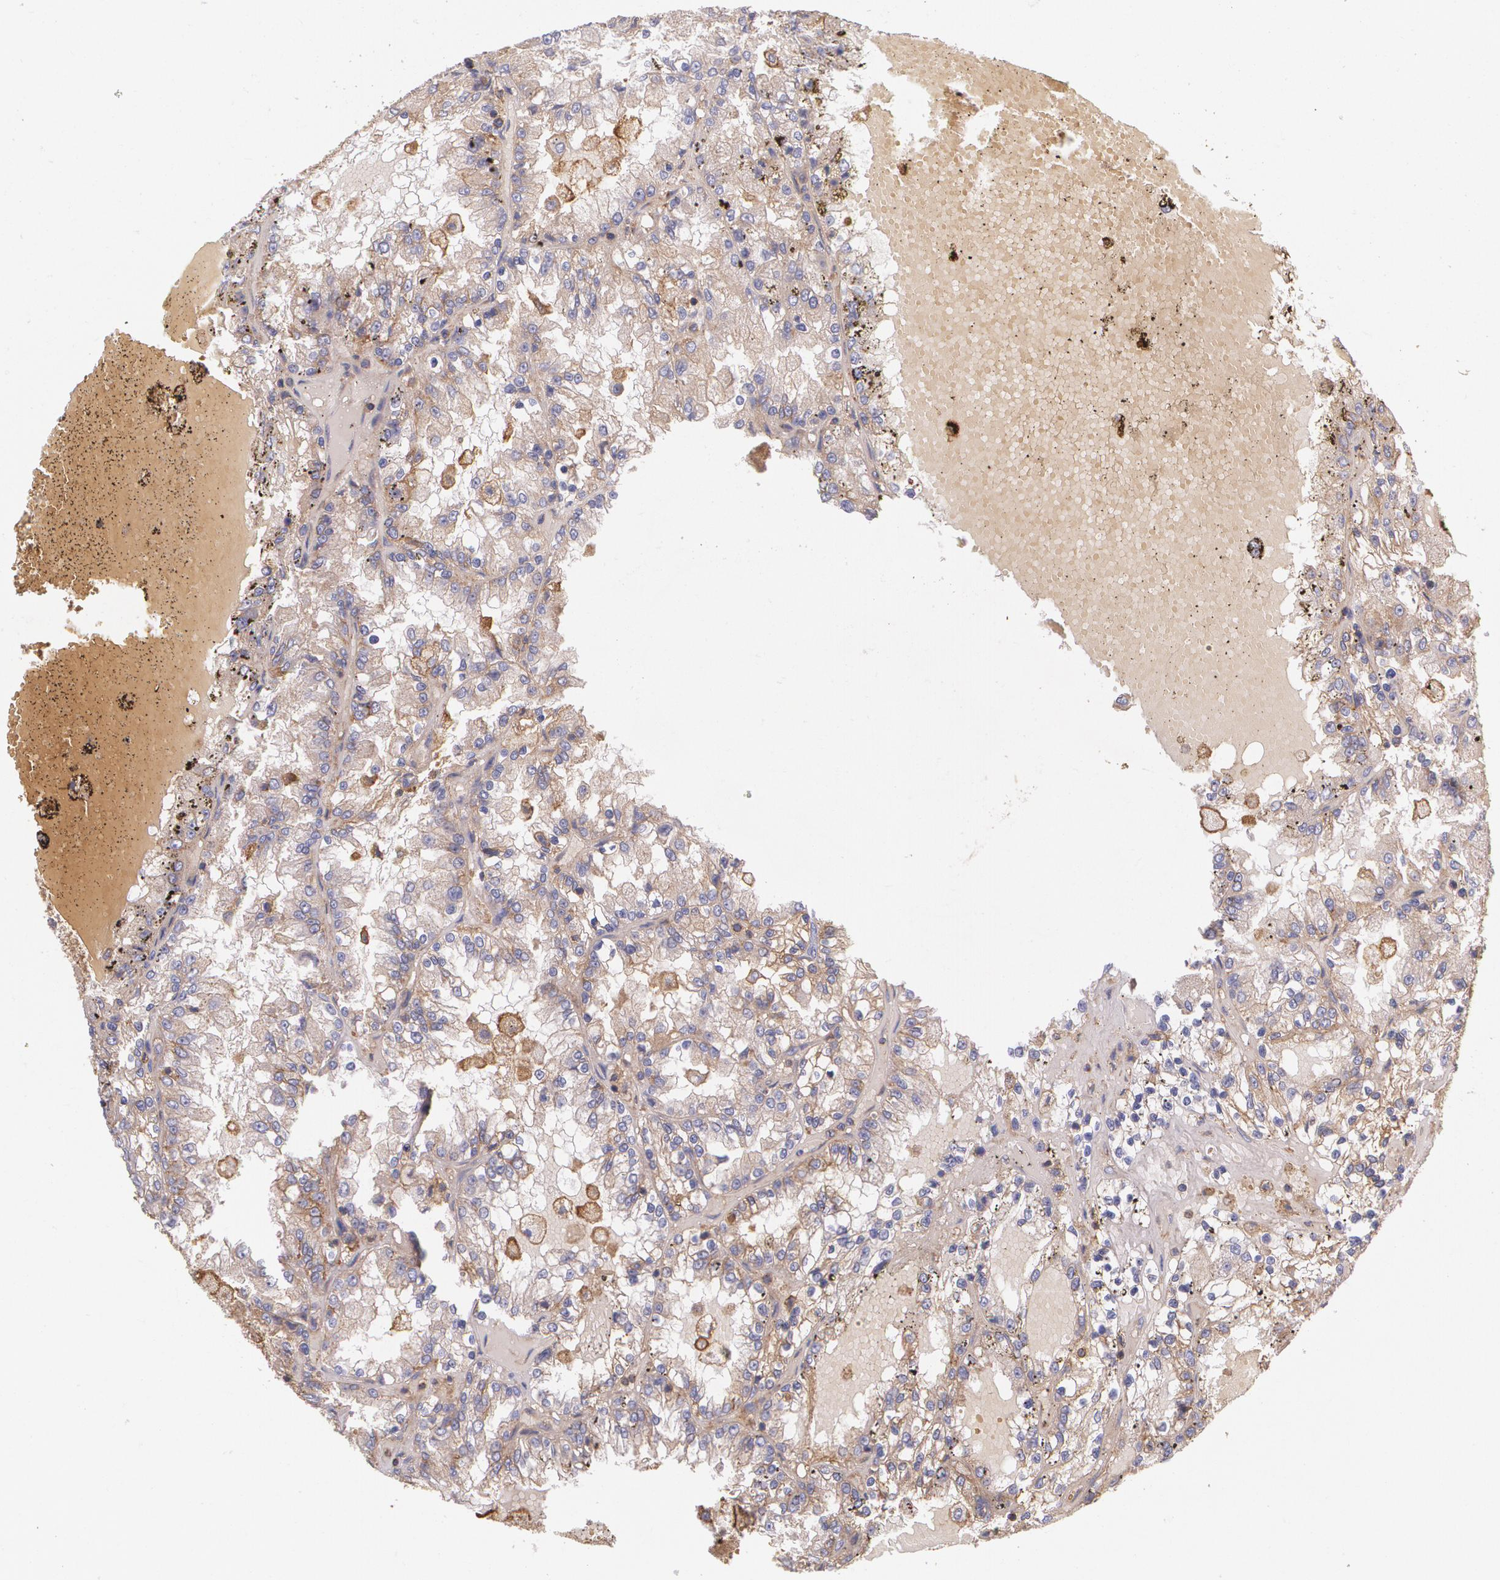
{"staining": {"intensity": "weak", "quantity": "25%-75%", "location": "cytoplasmic/membranous"}, "tissue": "renal cancer", "cell_type": "Tumor cells", "image_type": "cancer", "snomed": [{"axis": "morphology", "description": "Adenocarcinoma, NOS"}, {"axis": "topography", "description": "Kidney"}], "caption": "DAB (3,3'-diaminobenzidine) immunohistochemical staining of human renal cancer reveals weak cytoplasmic/membranous protein expression in approximately 25%-75% of tumor cells.", "gene": "B2M", "patient": {"sex": "female", "age": 56}}